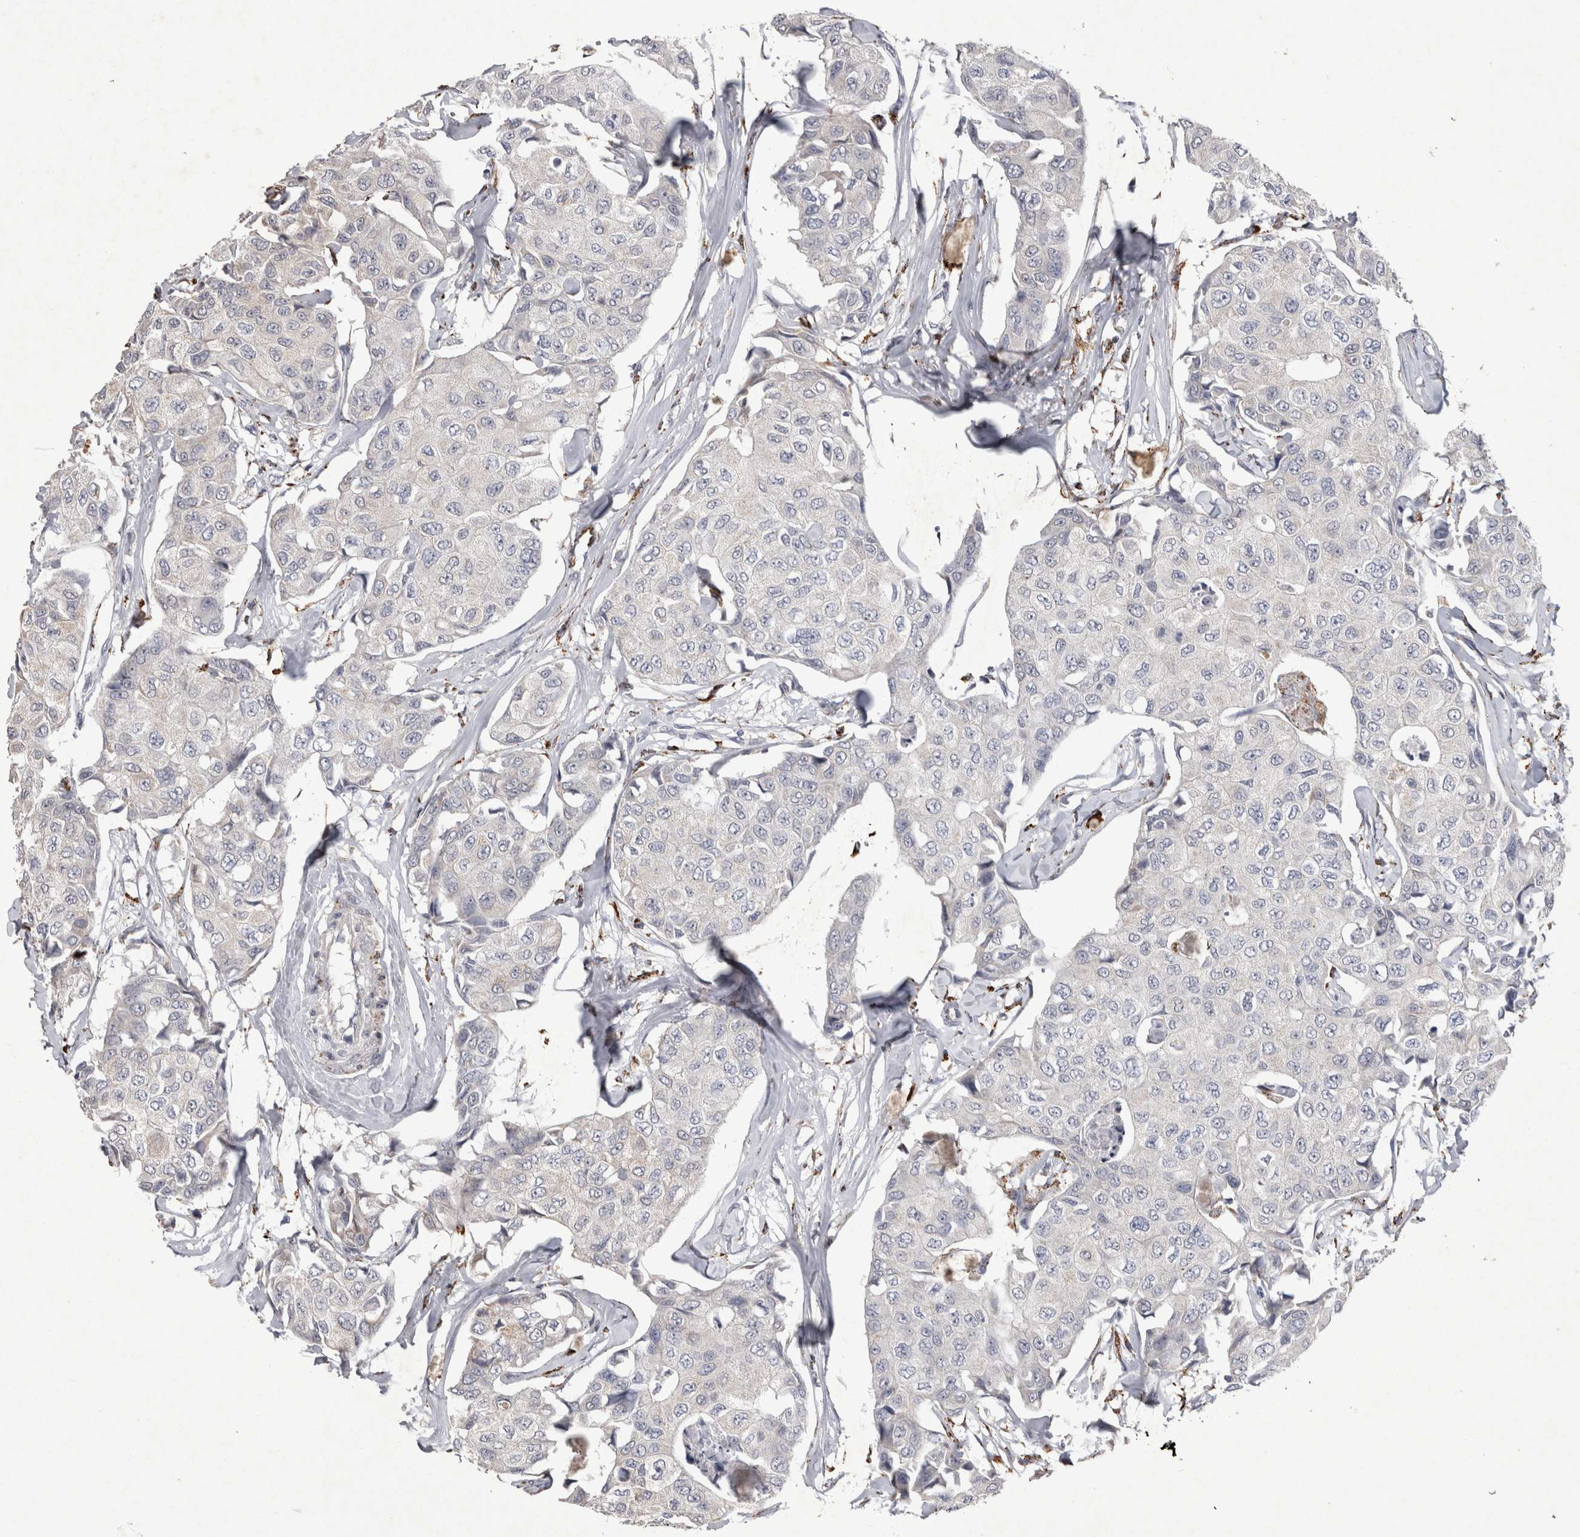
{"staining": {"intensity": "negative", "quantity": "none", "location": "none"}, "tissue": "breast cancer", "cell_type": "Tumor cells", "image_type": "cancer", "snomed": [{"axis": "morphology", "description": "Duct carcinoma"}, {"axis": "topography", "description": "Breast"}], "caption": "Immunohistochemical staining of human breast cancer exhibits no significant staining in tumor cells.", "gene": "DKK3", "patient": {"sex": "female", "age": 80}}